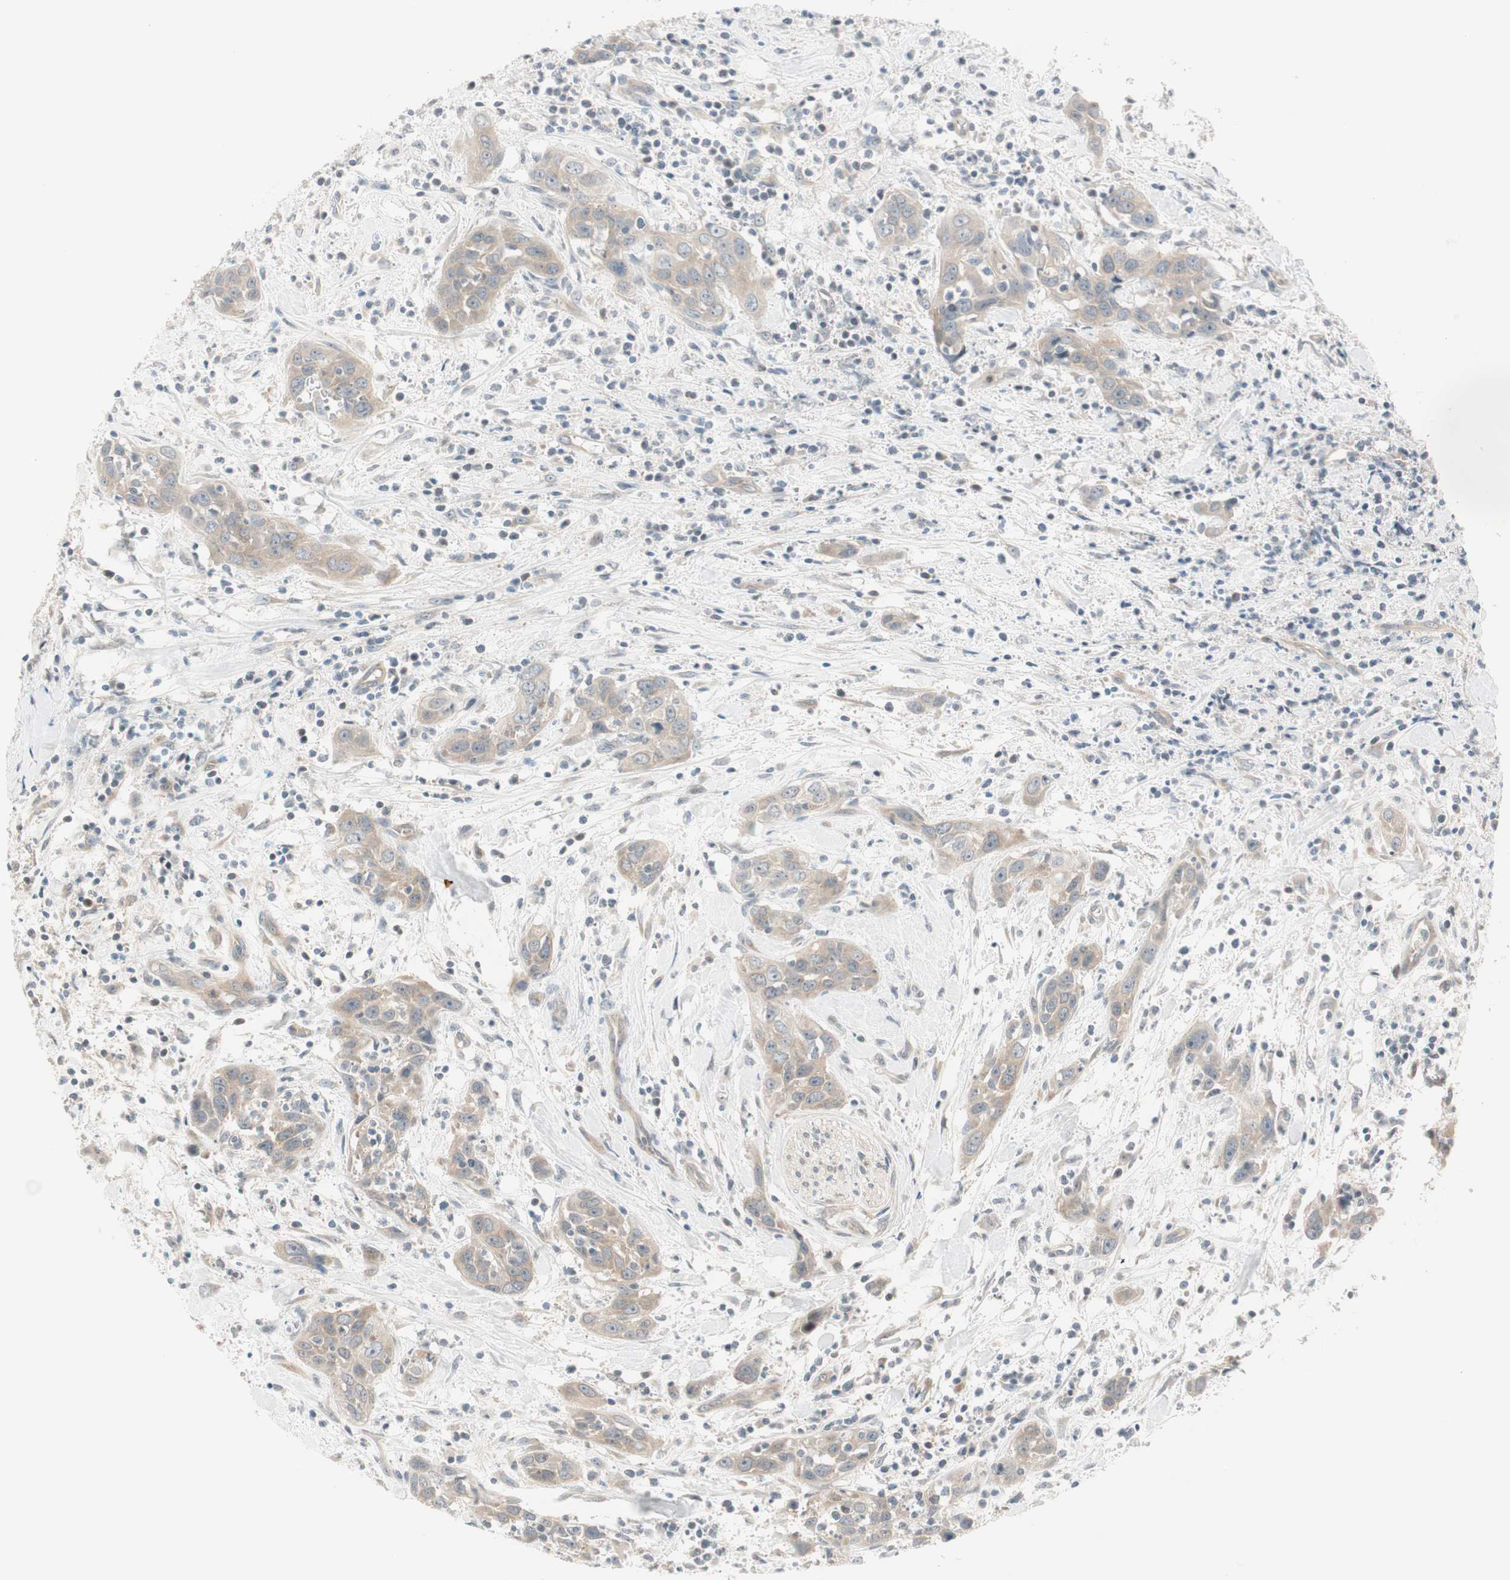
{"staining": {"intensity": "weak", "quantity": ">75%", "location": "cytoplasmic/membranous"}, "tissue": "head and neck cancer", "cell_type": "Tumor cells", "image_type": "cancer", "snomed": [{"axis": "morphology", "description": "Squamous cell carcinoma, NOS"}, {"axis": "topography", "description": "Oral tissue"}, {"axis": "topography", "description": "Head-Neck"}], "caption": "Brown immunohistochemical staining in head and neck cancer (squamous cell carcinoma) demonstrates weak cytoplasmic/membranous positivity in about >75% of tumor cells.", "gene": "CGRRF1", "patient": {"sex": "female", "age": 50}}